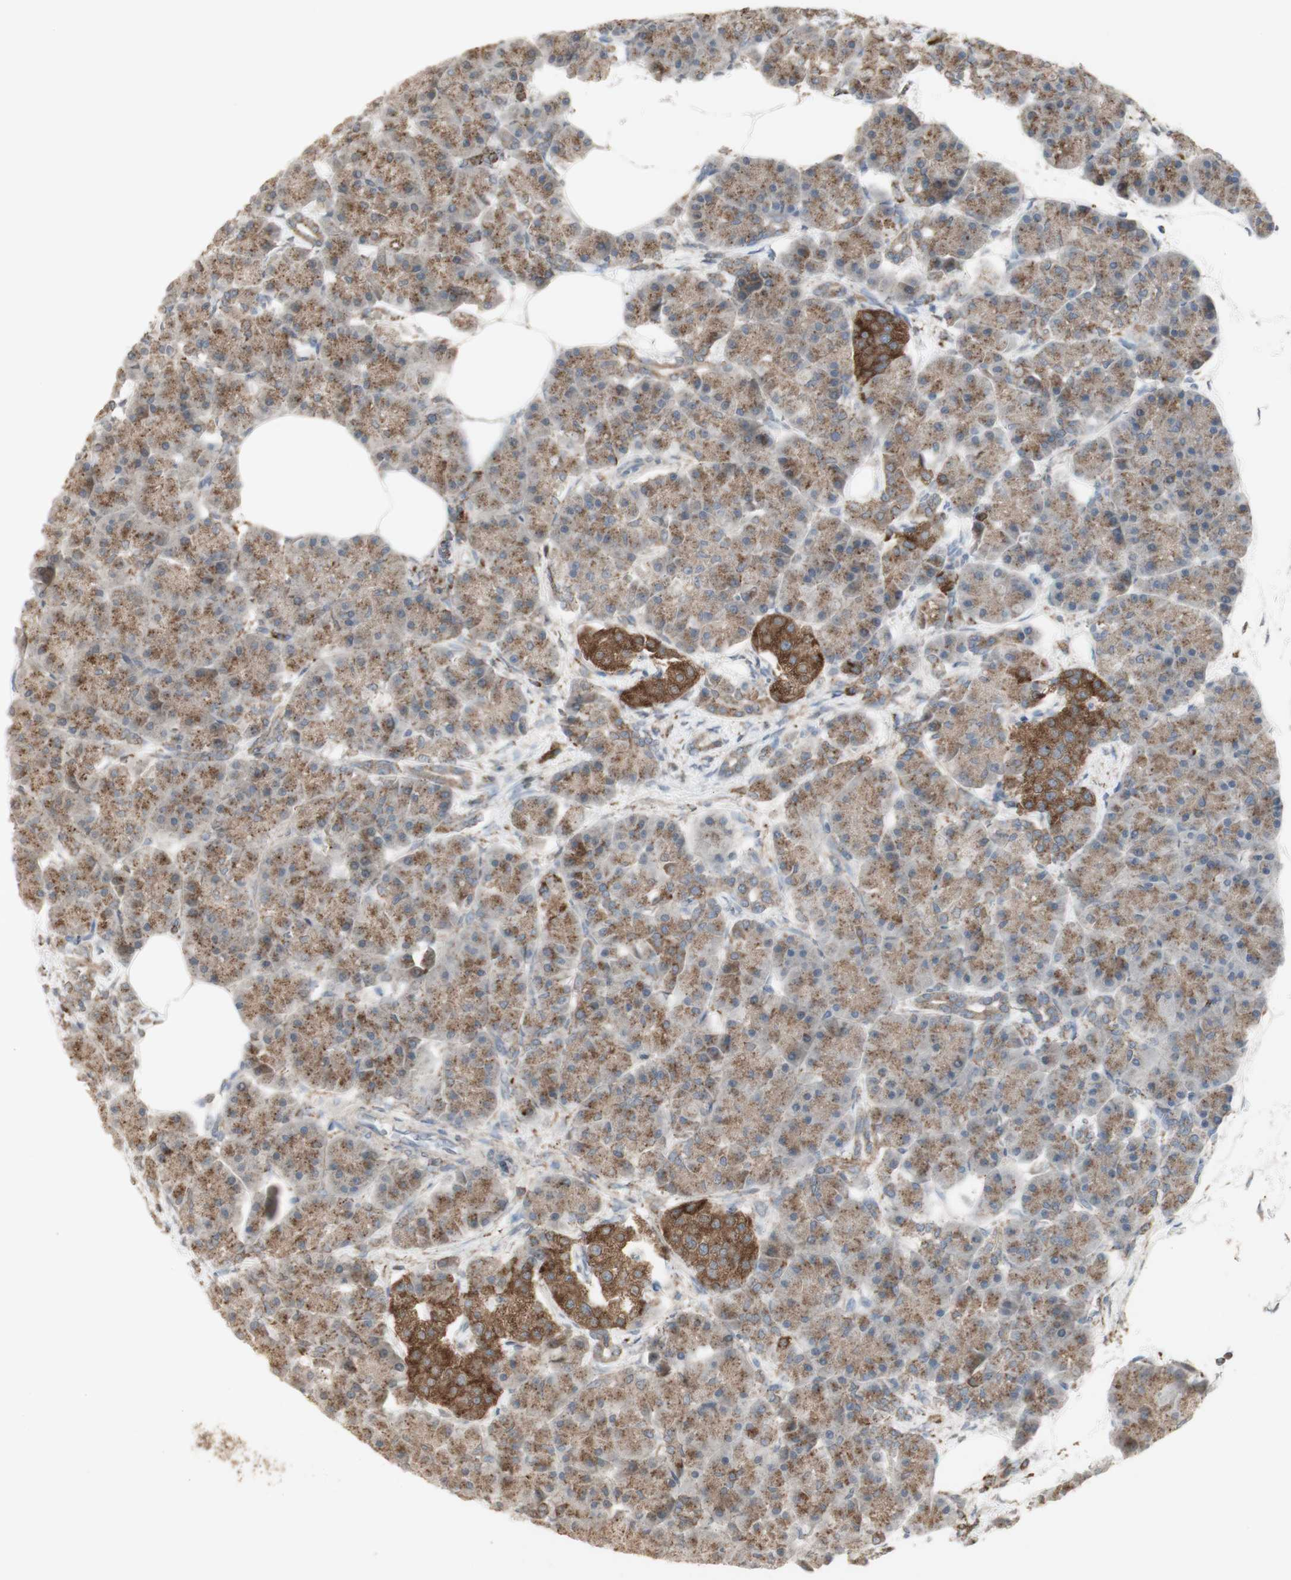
{"staining": {"intensity": "moderate", "quantity": ">75%", "location": "cytoplasmic/membranous"}, "tissue": "pancreas", "cell_type": "Exocrine glandular cells", "image_type": "normal", "snomed": [{"axis": "morphology", "description": "Normal tissue, NOS"}, {"axis": "topography", "description": "Pancreas"}], "caption": "Moderate cytoplasmic/membranous expression is present in about >75% of exocrine glandular cells in normal pancreas.", "gene": "ATP6V1E1", "patient": {"sex": "female", "age": 70}}